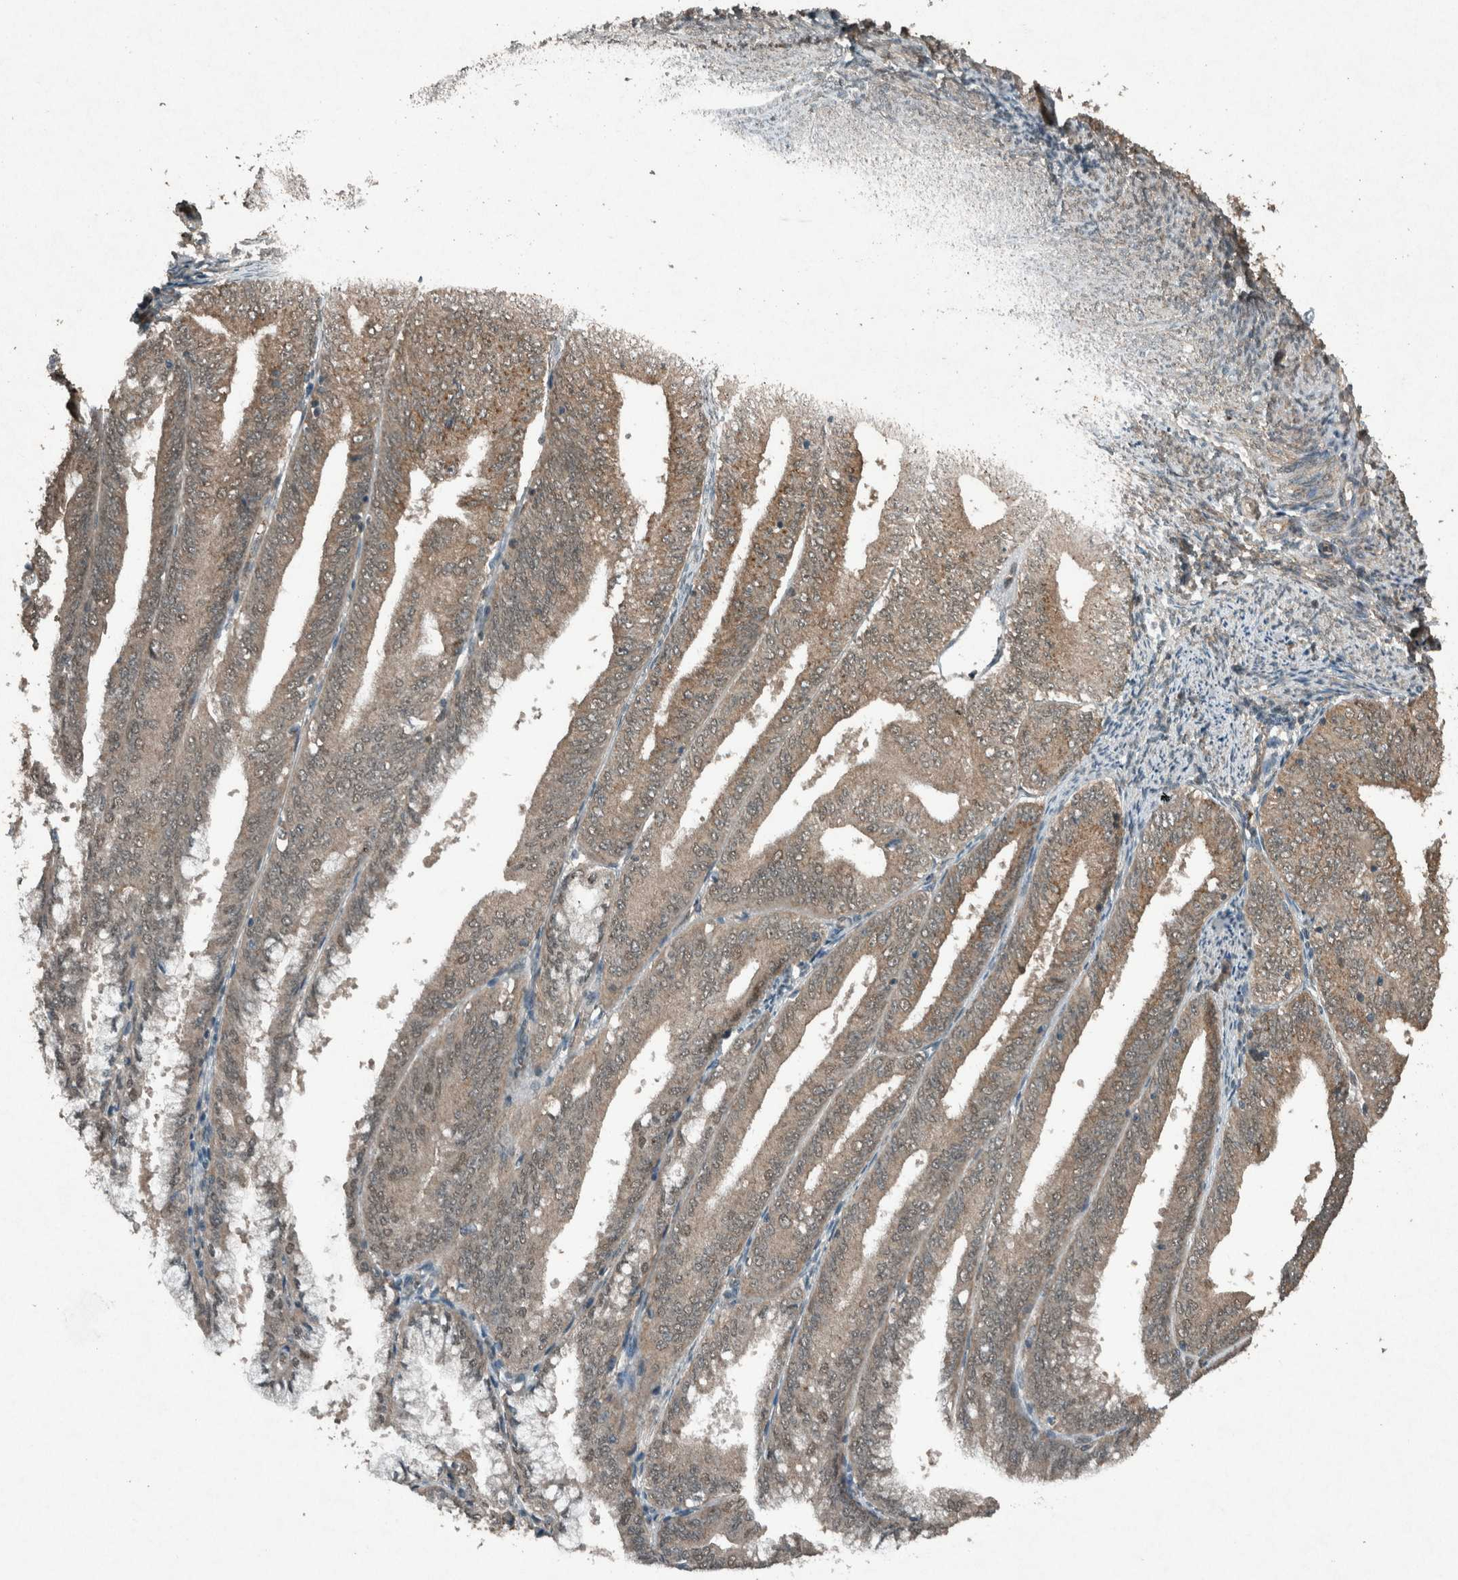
{"staining": {"intensity": "moderate", "quantity": "25%-75%", "location": "cytoplasmic/membranous"}, "tissue": "endometrial cancer", "cell_type": "Tumor cells", "image_type": "cancer", "snomed": [{"axis": "morphology", "description": "Adenocarcinoma, NOS"}, {"axis": "topography", "description": "Endometrium"}], "caption": "The image reveals staining of endometrial cancer (adenocarcinoma), revealing moderate cytoplasmic/membranous protein positivity (brown color) within tumor cells.", "gene": "ARHGEF12", "patient": {"sex": "female", "age": 63}}